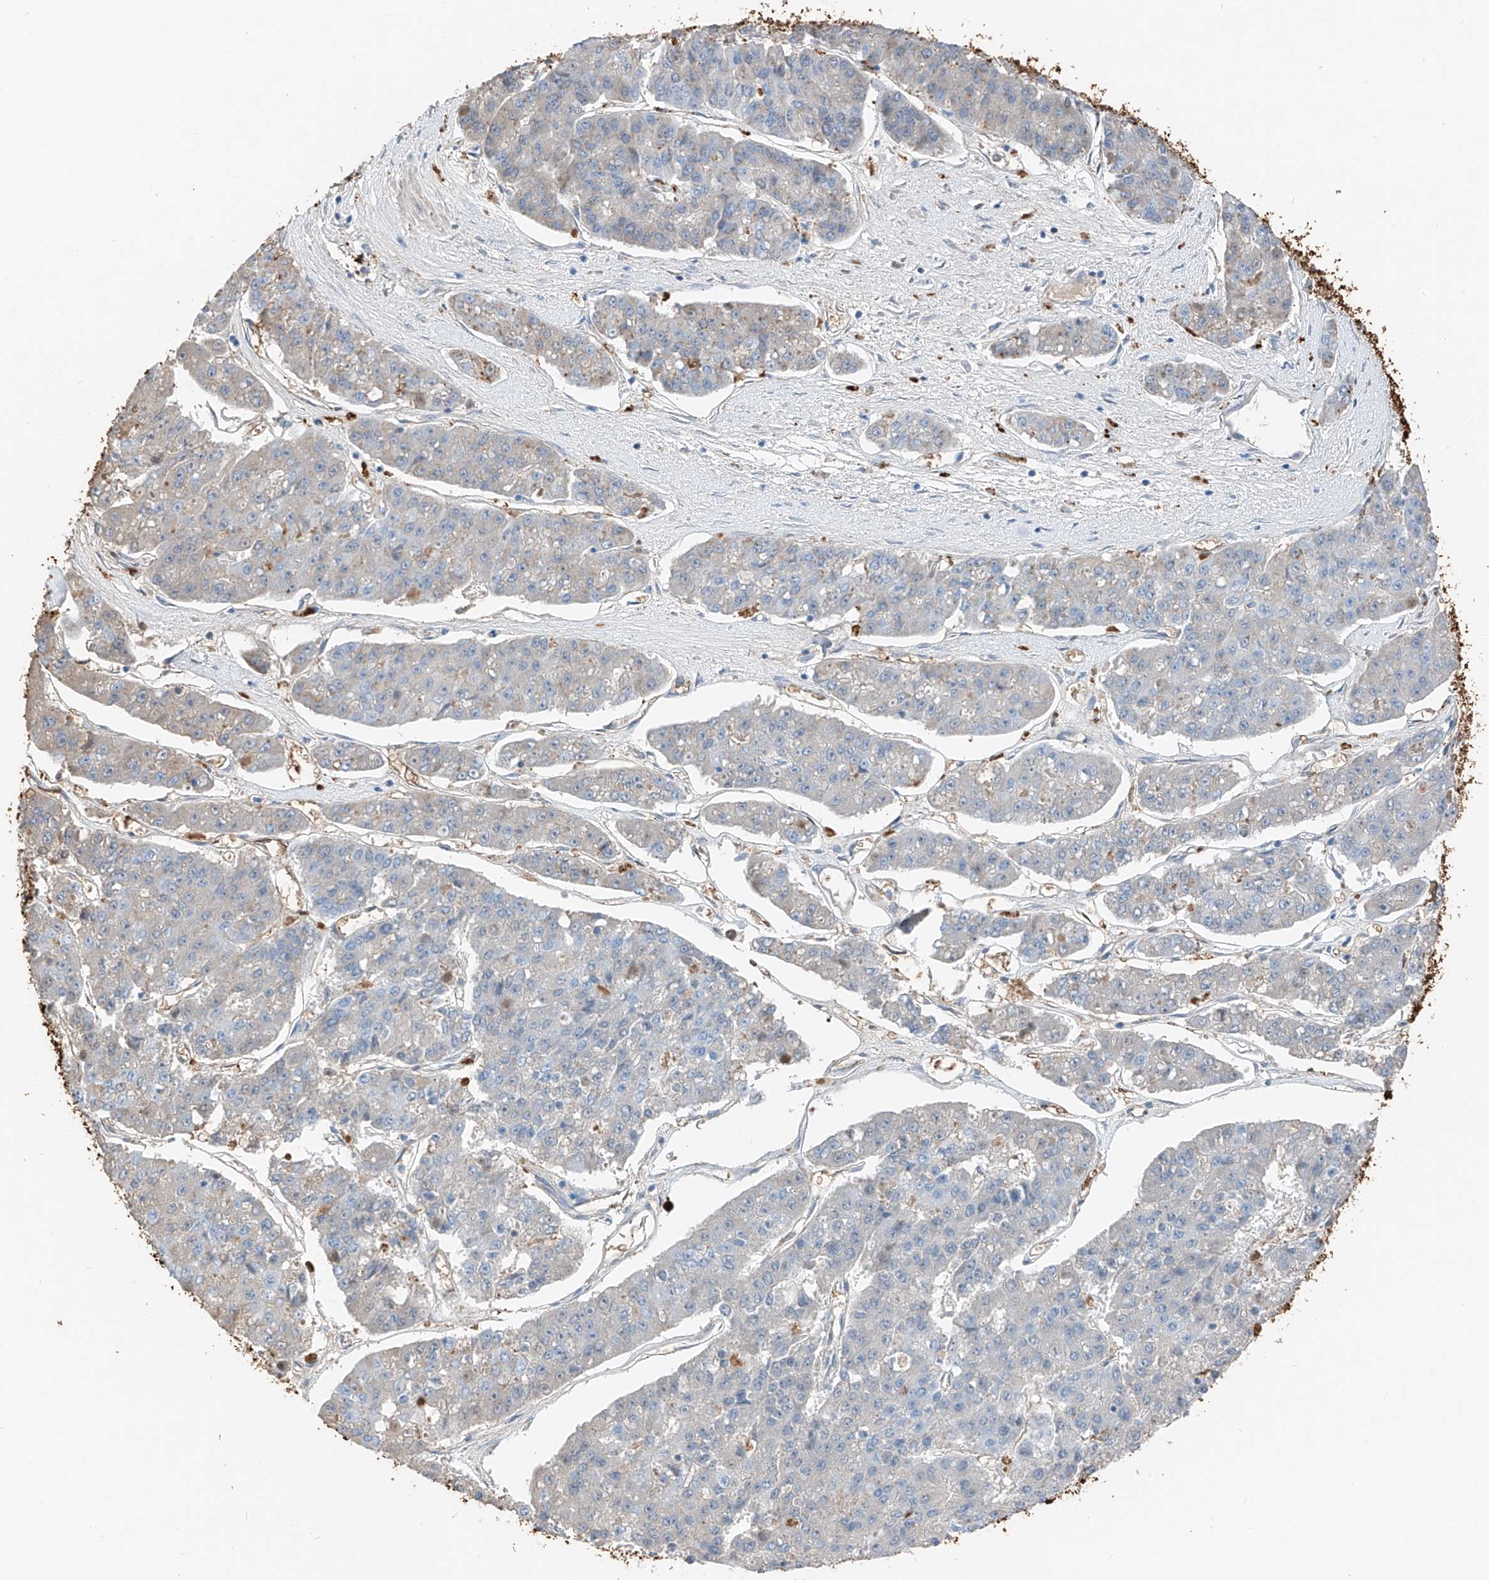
{"staining": {"intensity": "negative", "quantity": "none", "location": "none"}, "tissue": "pancreatic cancer", "cell_type": "Tumor cells", "image_type": "cancer", "snomed": [{"axis": "morphology", "description": "Adenocarcinoma, NOS"}, {"axis": "topography", "description": "Pancreas"}], "caption": "A photomicrograph of human pancreatic cancer is negative for staining in tumor cells.", "gene": "PRSS23", "patient": {"sex": "male", "age": 50}}